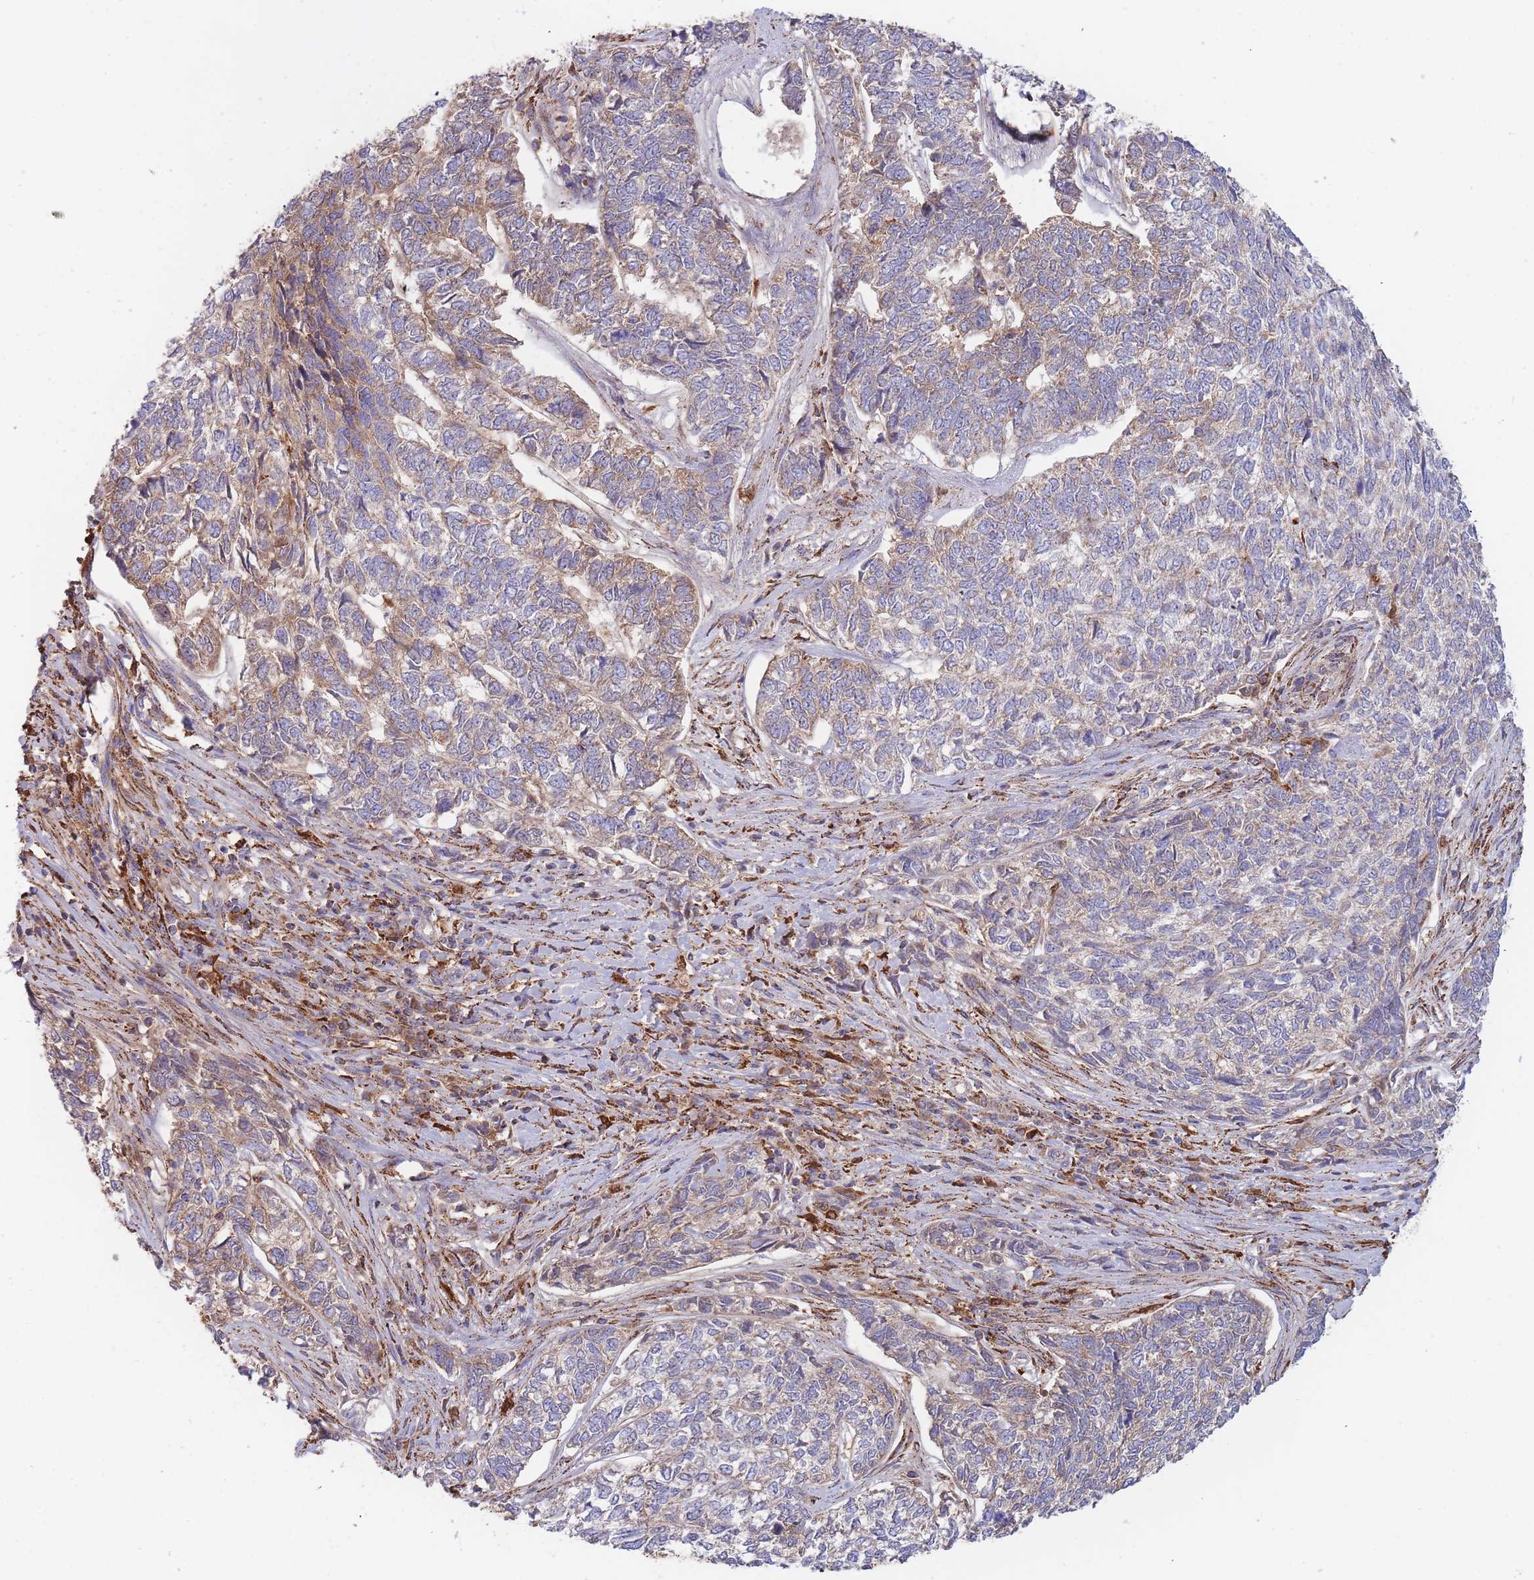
{"staining": {"intensity": "moderate", "quantity": "25%-75%", "location": "cytoplasmic/membranous"}, "tissue": "skin cancer", "cell_type": "Tumor cells", "image_type": "cancer", "snomed": [{"axis": "morphology", "description": "Basal cell carcinoma"}, {"axis": "topography", "description": "Skin"}], "caption": "Basal cell carcinoma (skin) tissue shows moderate cytoplasmic/membranous expression in about 25%-75% of tumor cells, visualized by immunohistochemistry. The staining was performed using DAB, with brown indicating positive protein expression. Nuclei are stained blue with hematoxylin.", "gene": "MRPL17", "patient": {"sex": "female", "age": 65}}